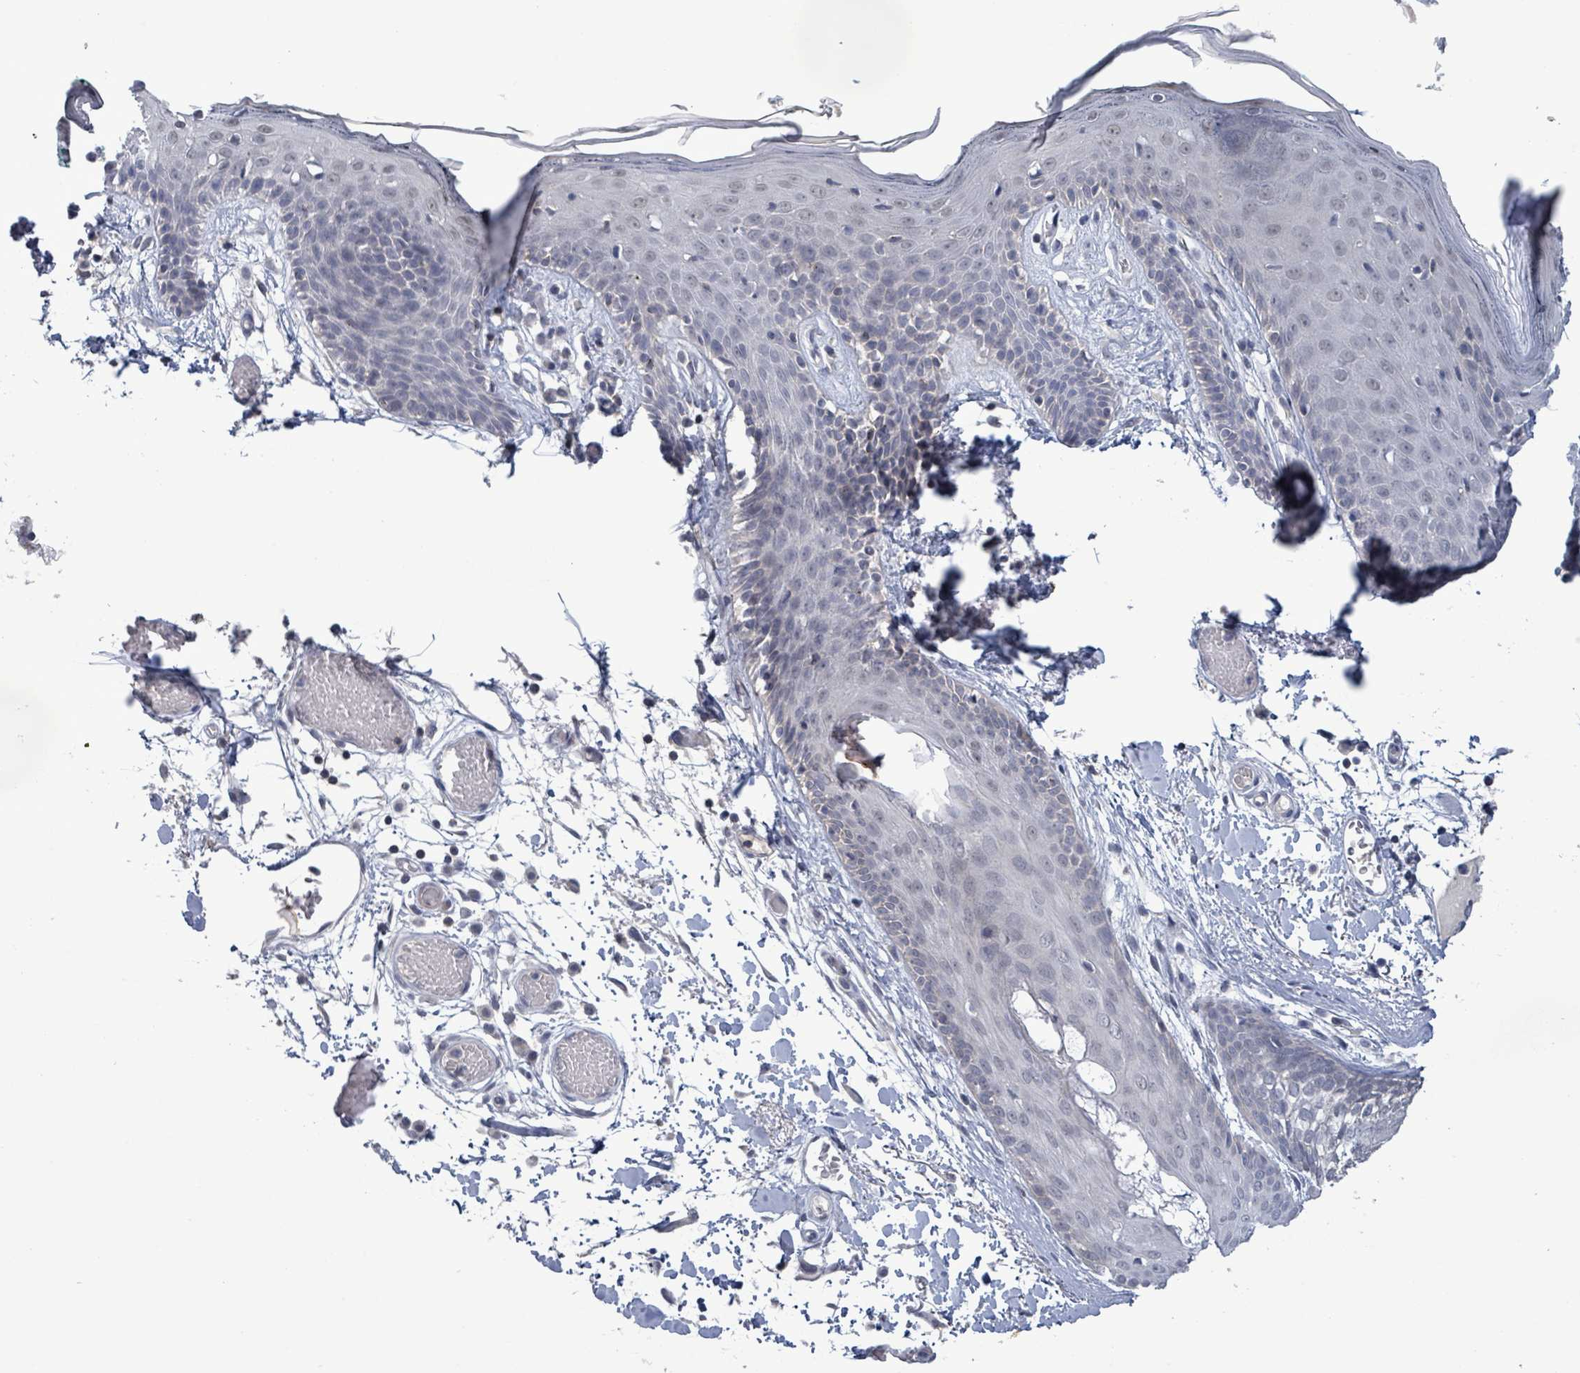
{"staining": {"intensity": "negative", "quantity": "none", "location": "none"}, "tissue": "skin", "cell_type": "Fibroblasts", "image_type": "normal", "snomed": [{"axis": "morphology", "description": "Normal tissue, NOS"}, {"axis": "topography", "description": "Skin"}], "caption": "The image exhibits no staining of fibroblasts in benign skin. Brightfield microscopy of immunohistochemistry stained with DAB (3,3'-diaminobenzidine) (brown) and hematoxylin (blue), captured at high magnification.", "gene": "AMMECR1", "patient": {"sex": "male", "age": 79}}